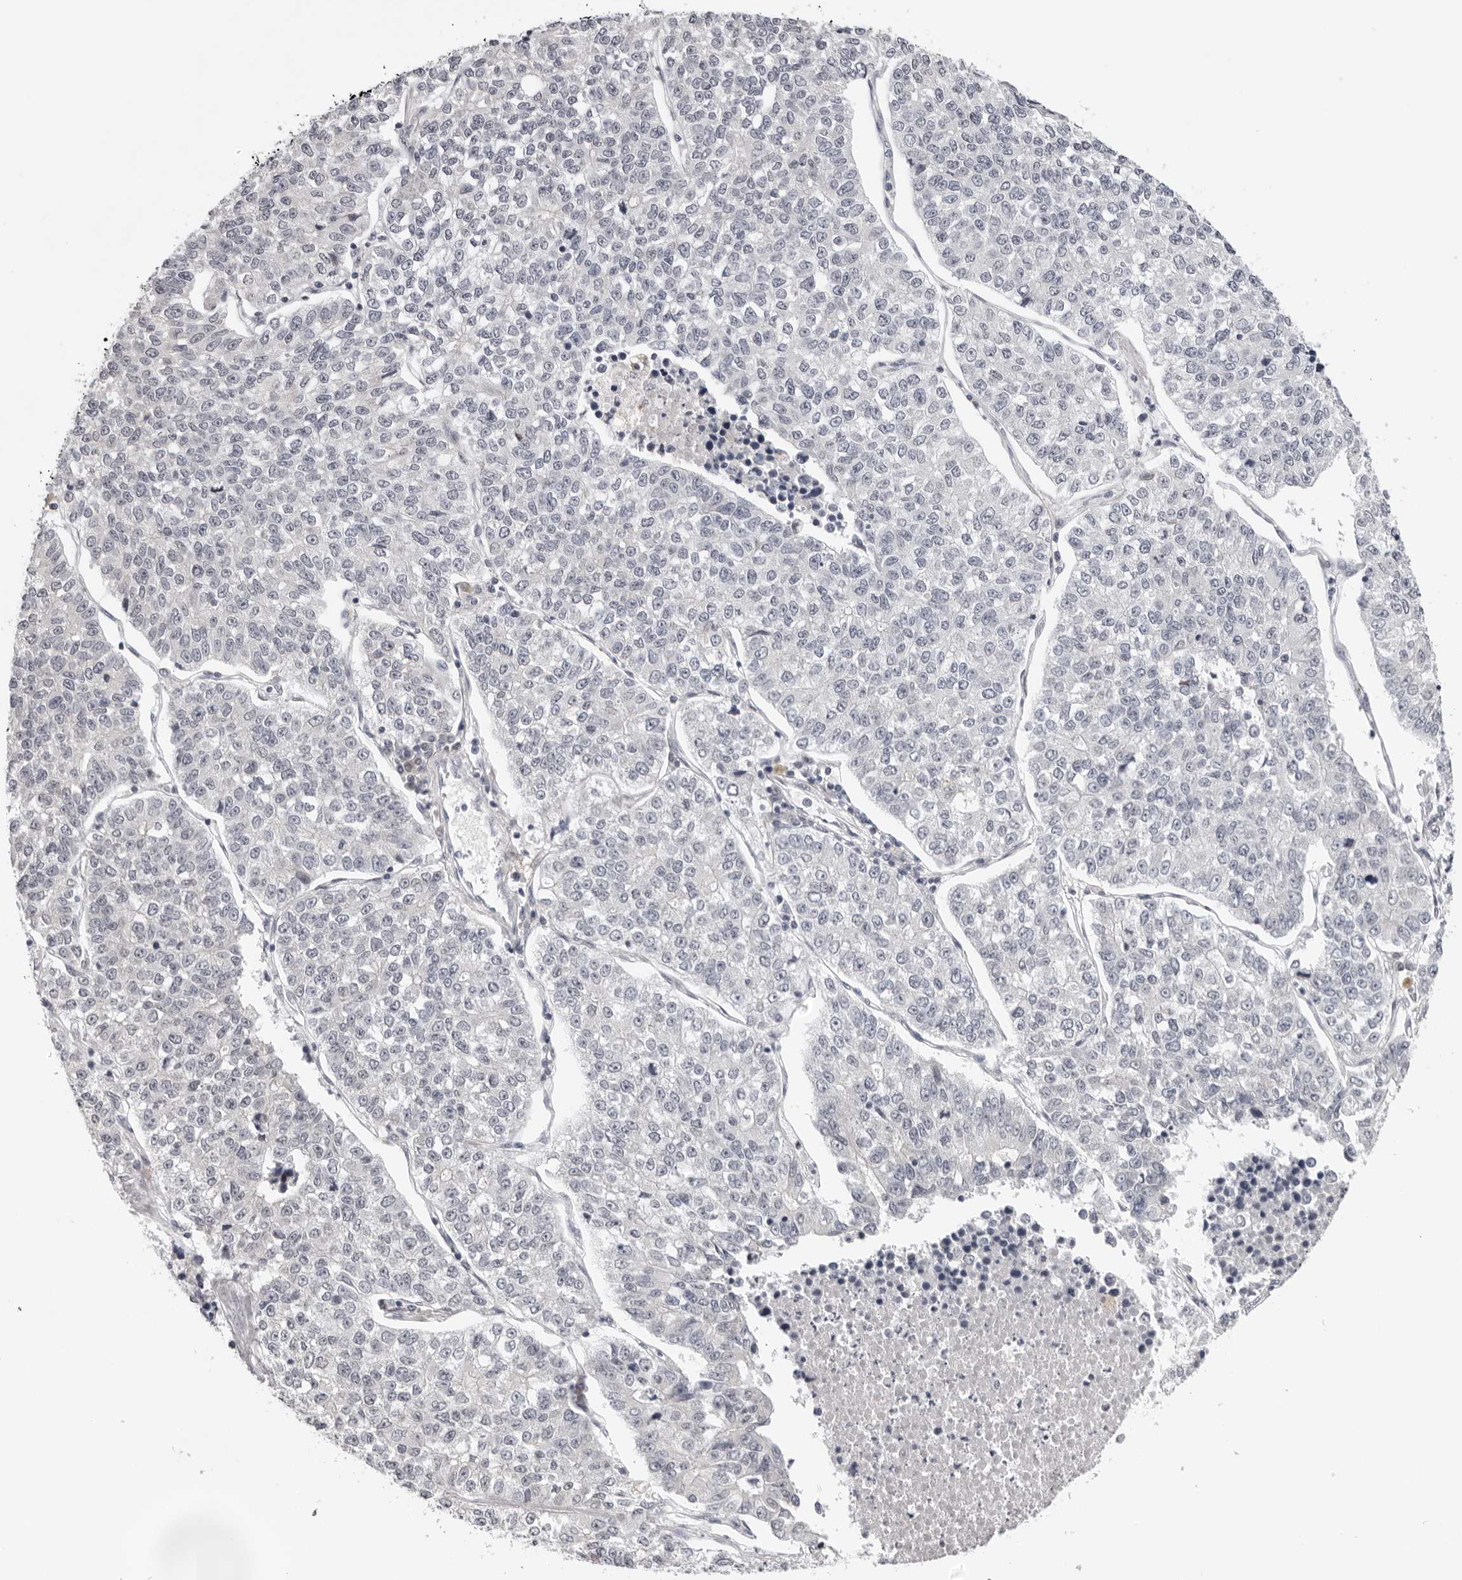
{"staining": {"intensity": "negative", "quantity": "none", "location": "none"}, "tissue": "lung cancer", "cell_type": "Tumor cells", "image_type": "cancer", "snomed": [{"axis": "morphology", "description": "Adenocarcinoma, NOS"}, {"axis": "topography", "description": "Lung"}], "caption": "DAB immunohistochemical staining of lung cancer (adenocarcinoma) reveals no significant positivity in tumor cells.", "gene": "PRUNE1", "patient": {"sex": "male", "age": 49}}